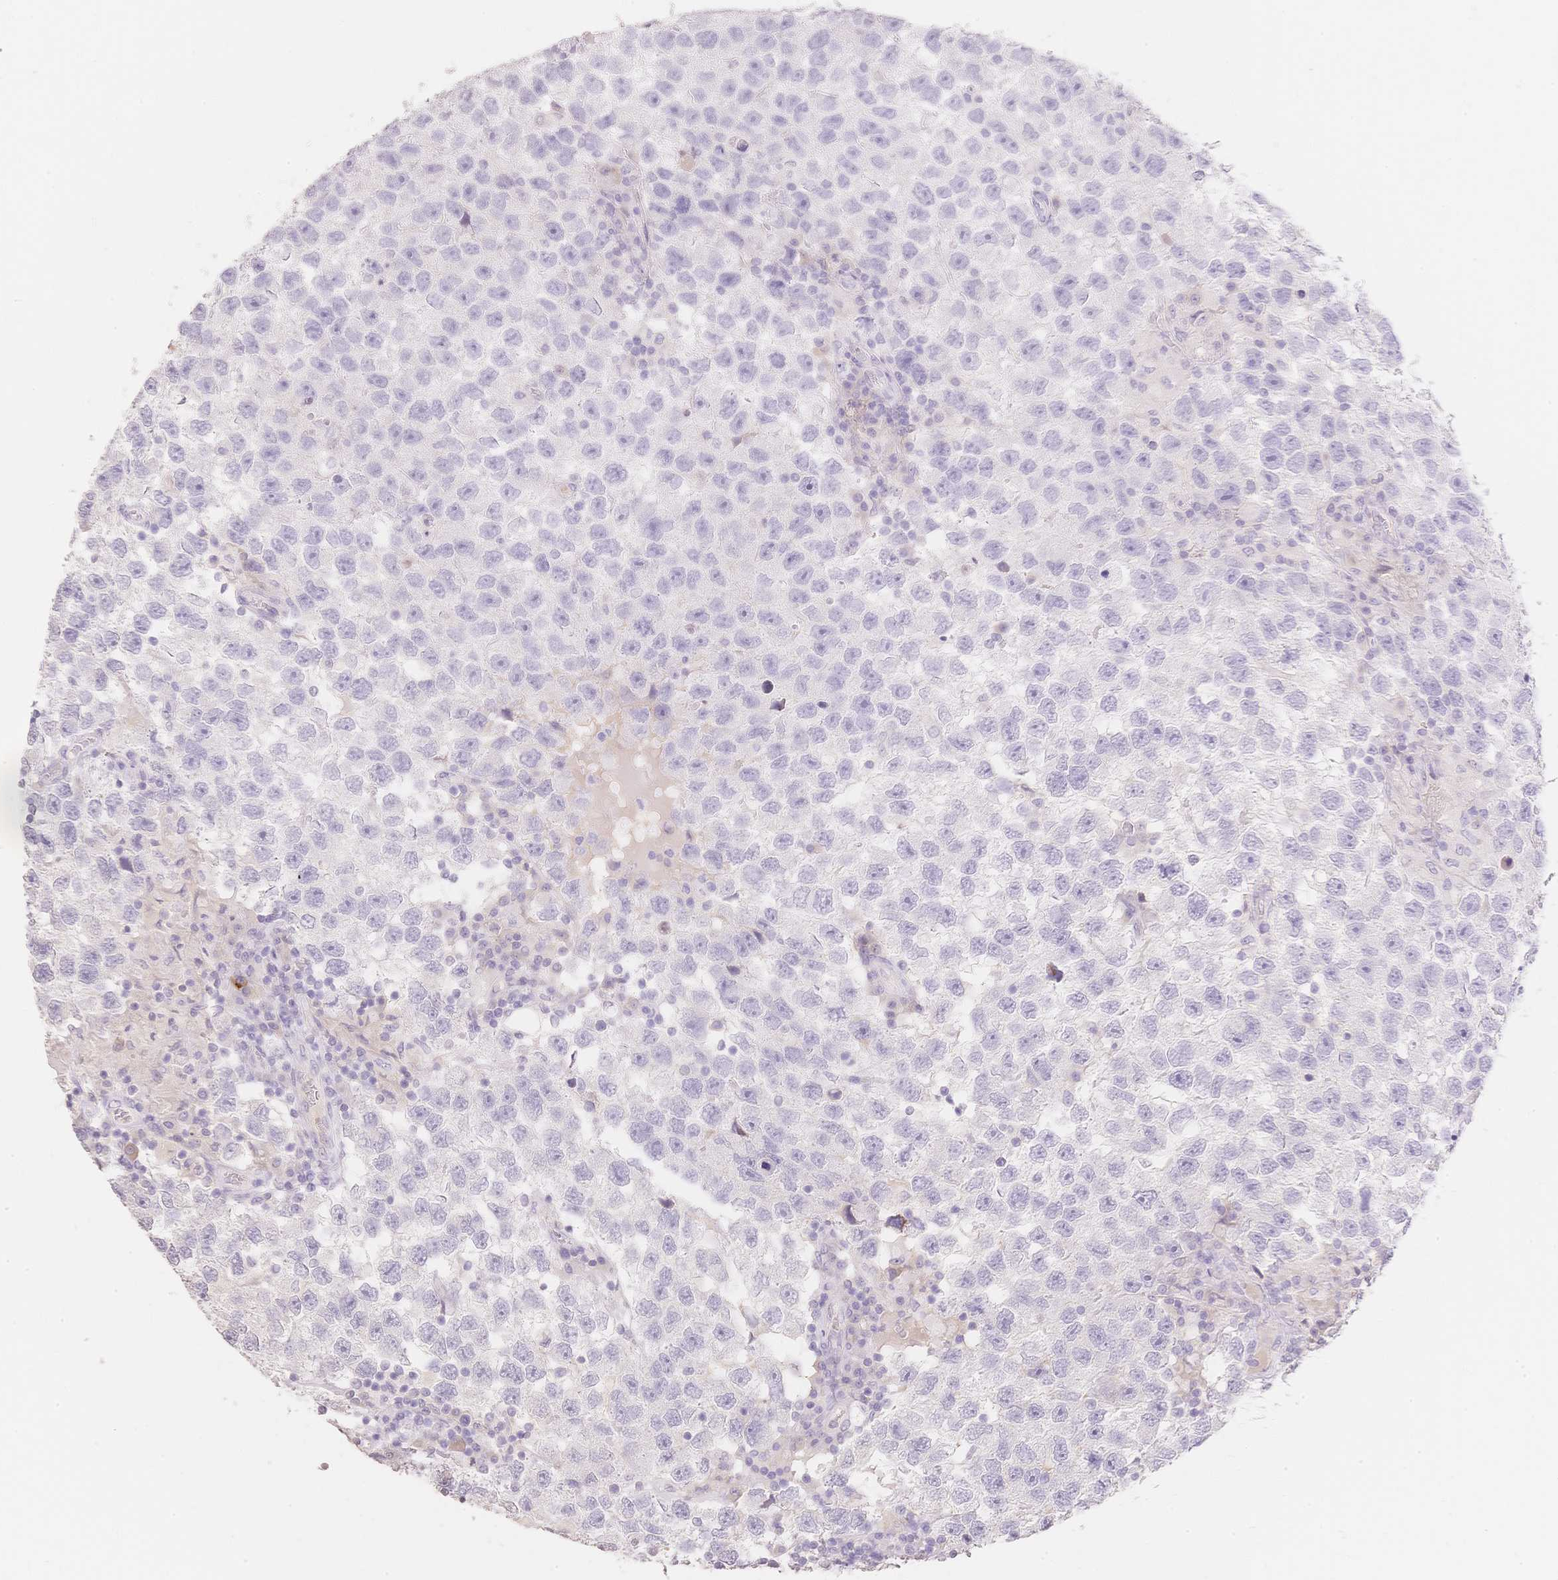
{"staining": {"intensity": "negative", "quantity": "none", "location": "none"}, "tissue": "testis cancer", "cell_type": "Tumor cells", "image_type": "cancer", "snomed": [{"axis": "morphology", "description": "Seminoma, NOS"}, {"axis": "topography", "description": "Testis"}], "caption": "This image is of seminoma (testis) stained with immunohistochemistry (IHC) to label a protein in brown with the nuclei are counter-stained blue. There is no staining in tumor cells.", "gene": "HCRTR2", "patient": {"sex": "male", "age": 26}}